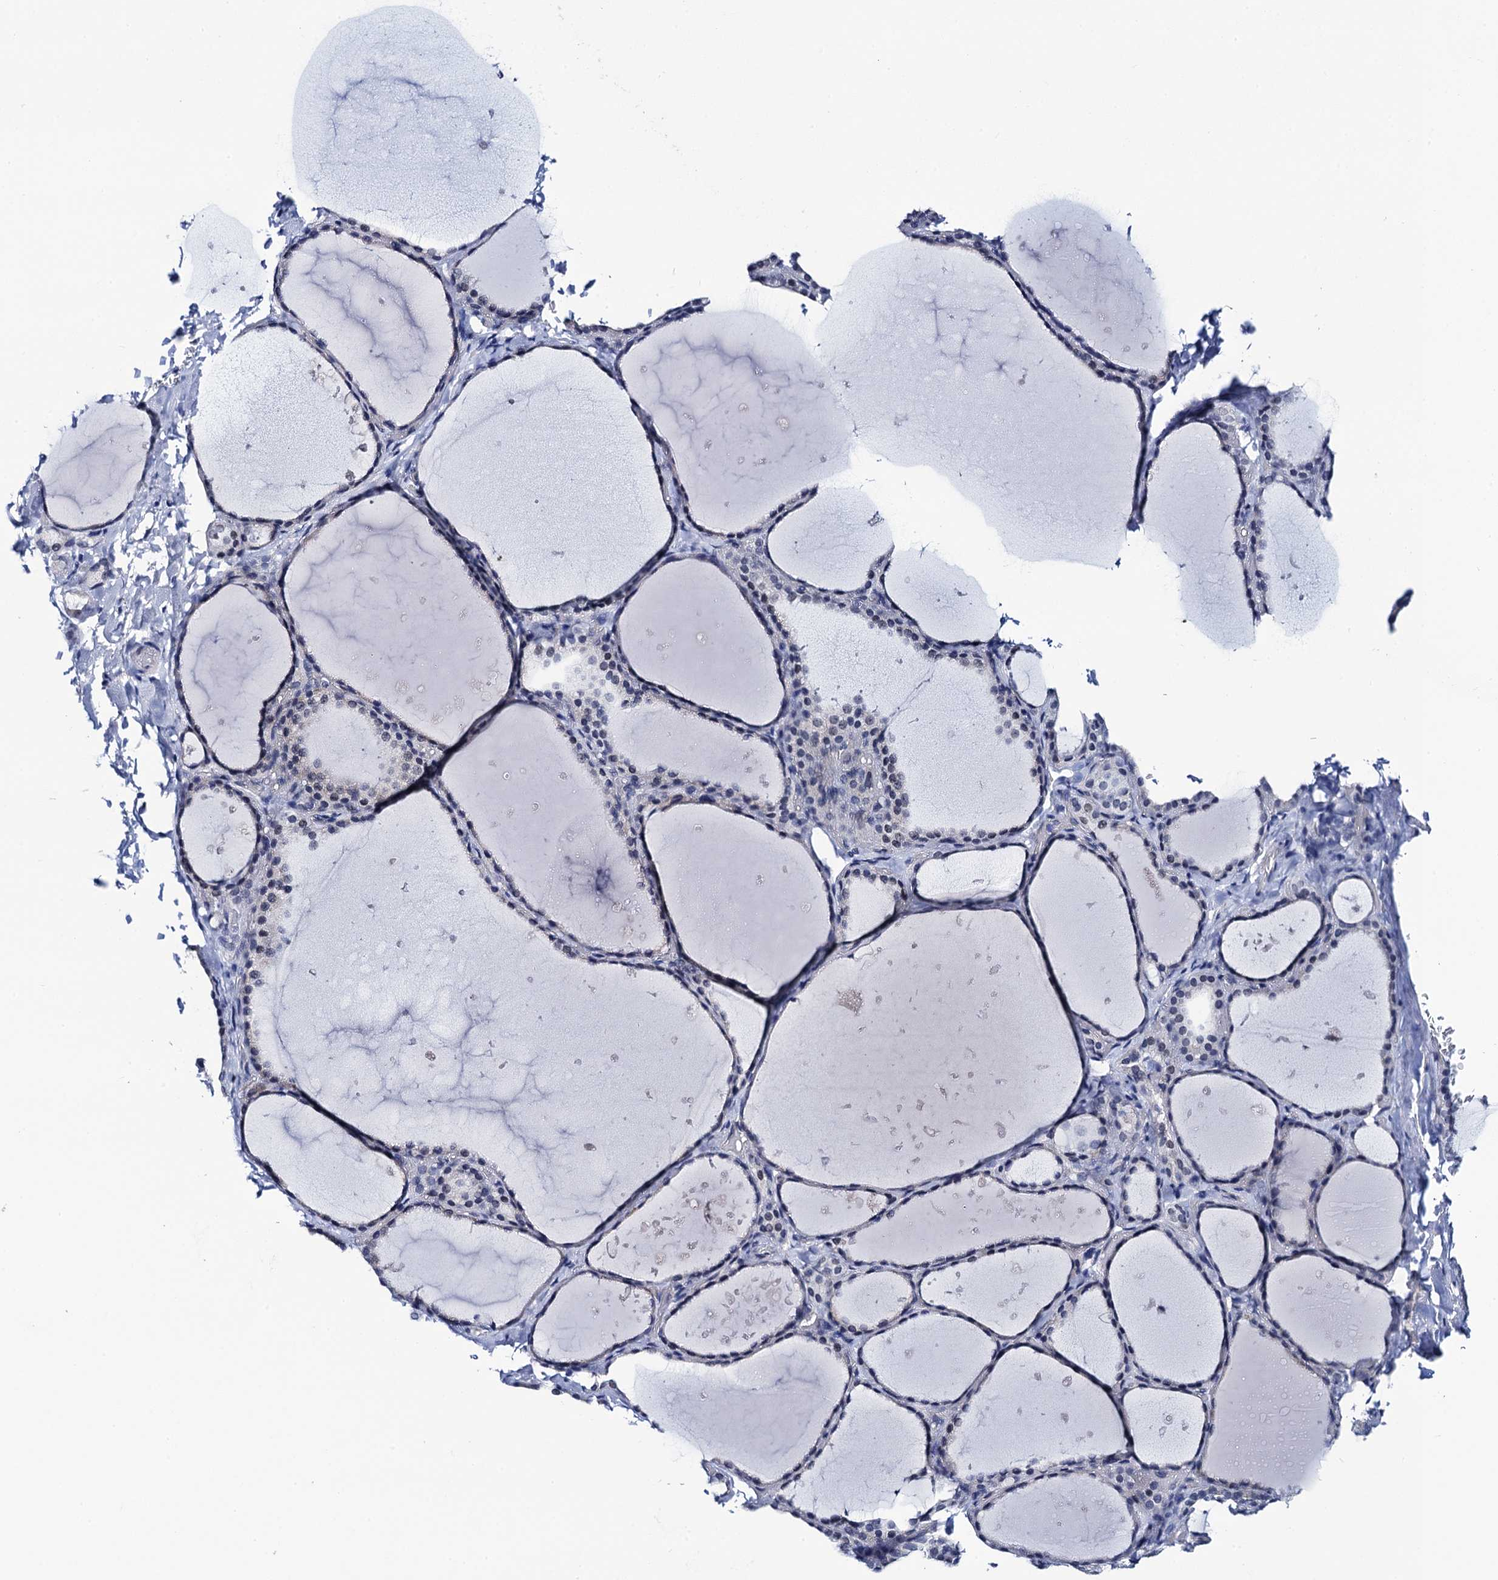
{"staining": {"intensity": "weak", "quantity": "<25%", "location": "nuclear"}, "tissue": "thyroid gland", "cell_type": "Glandular cells", "image_type": "normal", "snomed": [{"axis": "morphology", "description": "Normal tissue, NOS"}, {"axis": "topography", "description": "Thyroid gland"}], "caption": "Immunohistochemistry (IHC) image of benign thyroid gland: human thyroid gland stained with DAB displays no significant protein positivity in glandular cells.", "gene": "C16orf87", "patient": {"sex": "female", "age": 44}}